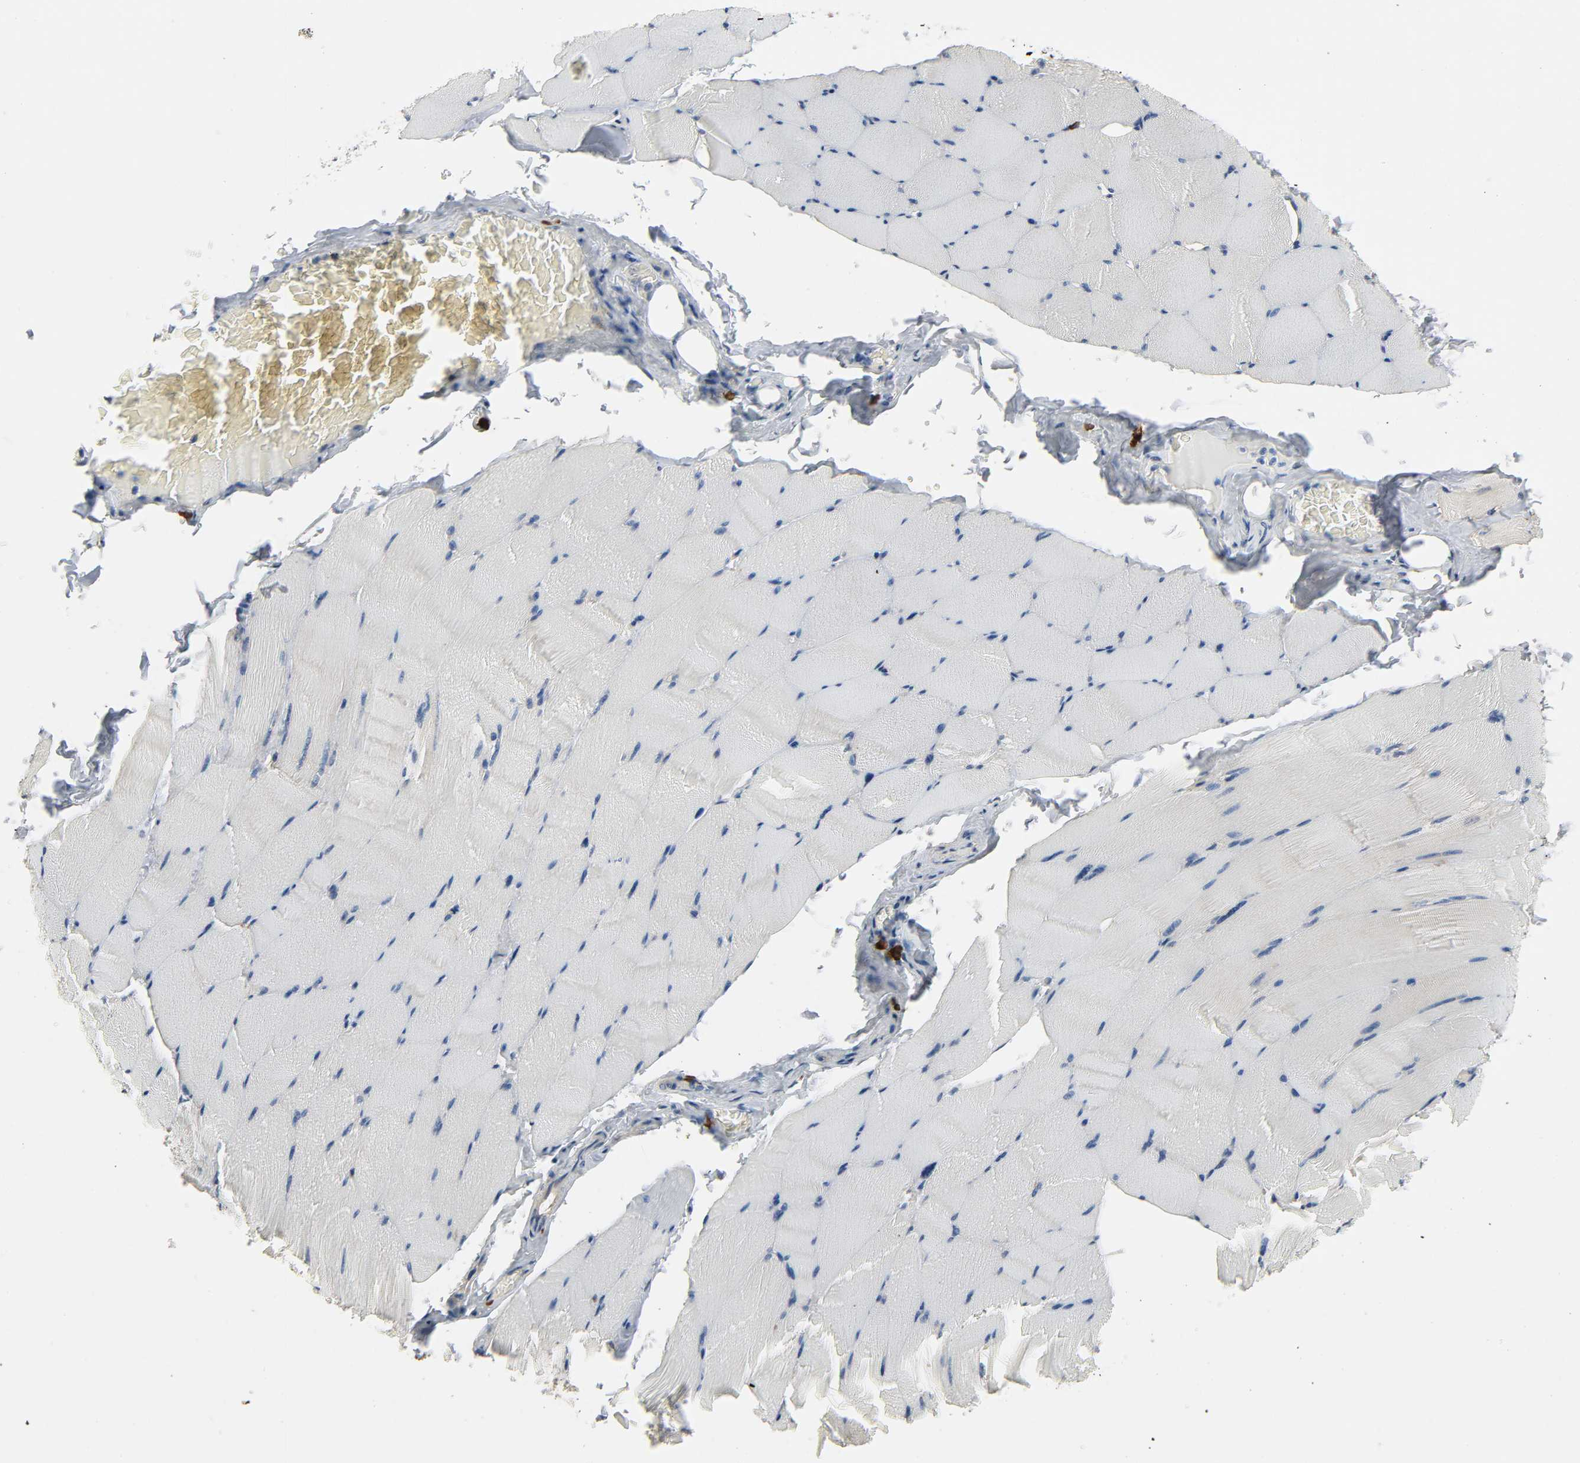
{"staining": {"intensity": "negative", "quantity": "none", "location": "none"}, "tissue": "skeletal muscle", "cell_type": "Myocytes", "image_type": "normal", "snomed": [{"axis": "morphology", "description": "Normal tissue, NOS"}, {"axis": "topography", "description": "Skeletal muscle"}], "caption": "Benign skeletal muscle was stained to show a protein in brown. There is no significant positivity in myocytes. (DAB (3,3'-diaminobenzidine) immunohistochemistry visualized using brightfield microscopy, high magnification).", "gene": "LIMCH1", "patient": {"sex": "male", "age": 62}}